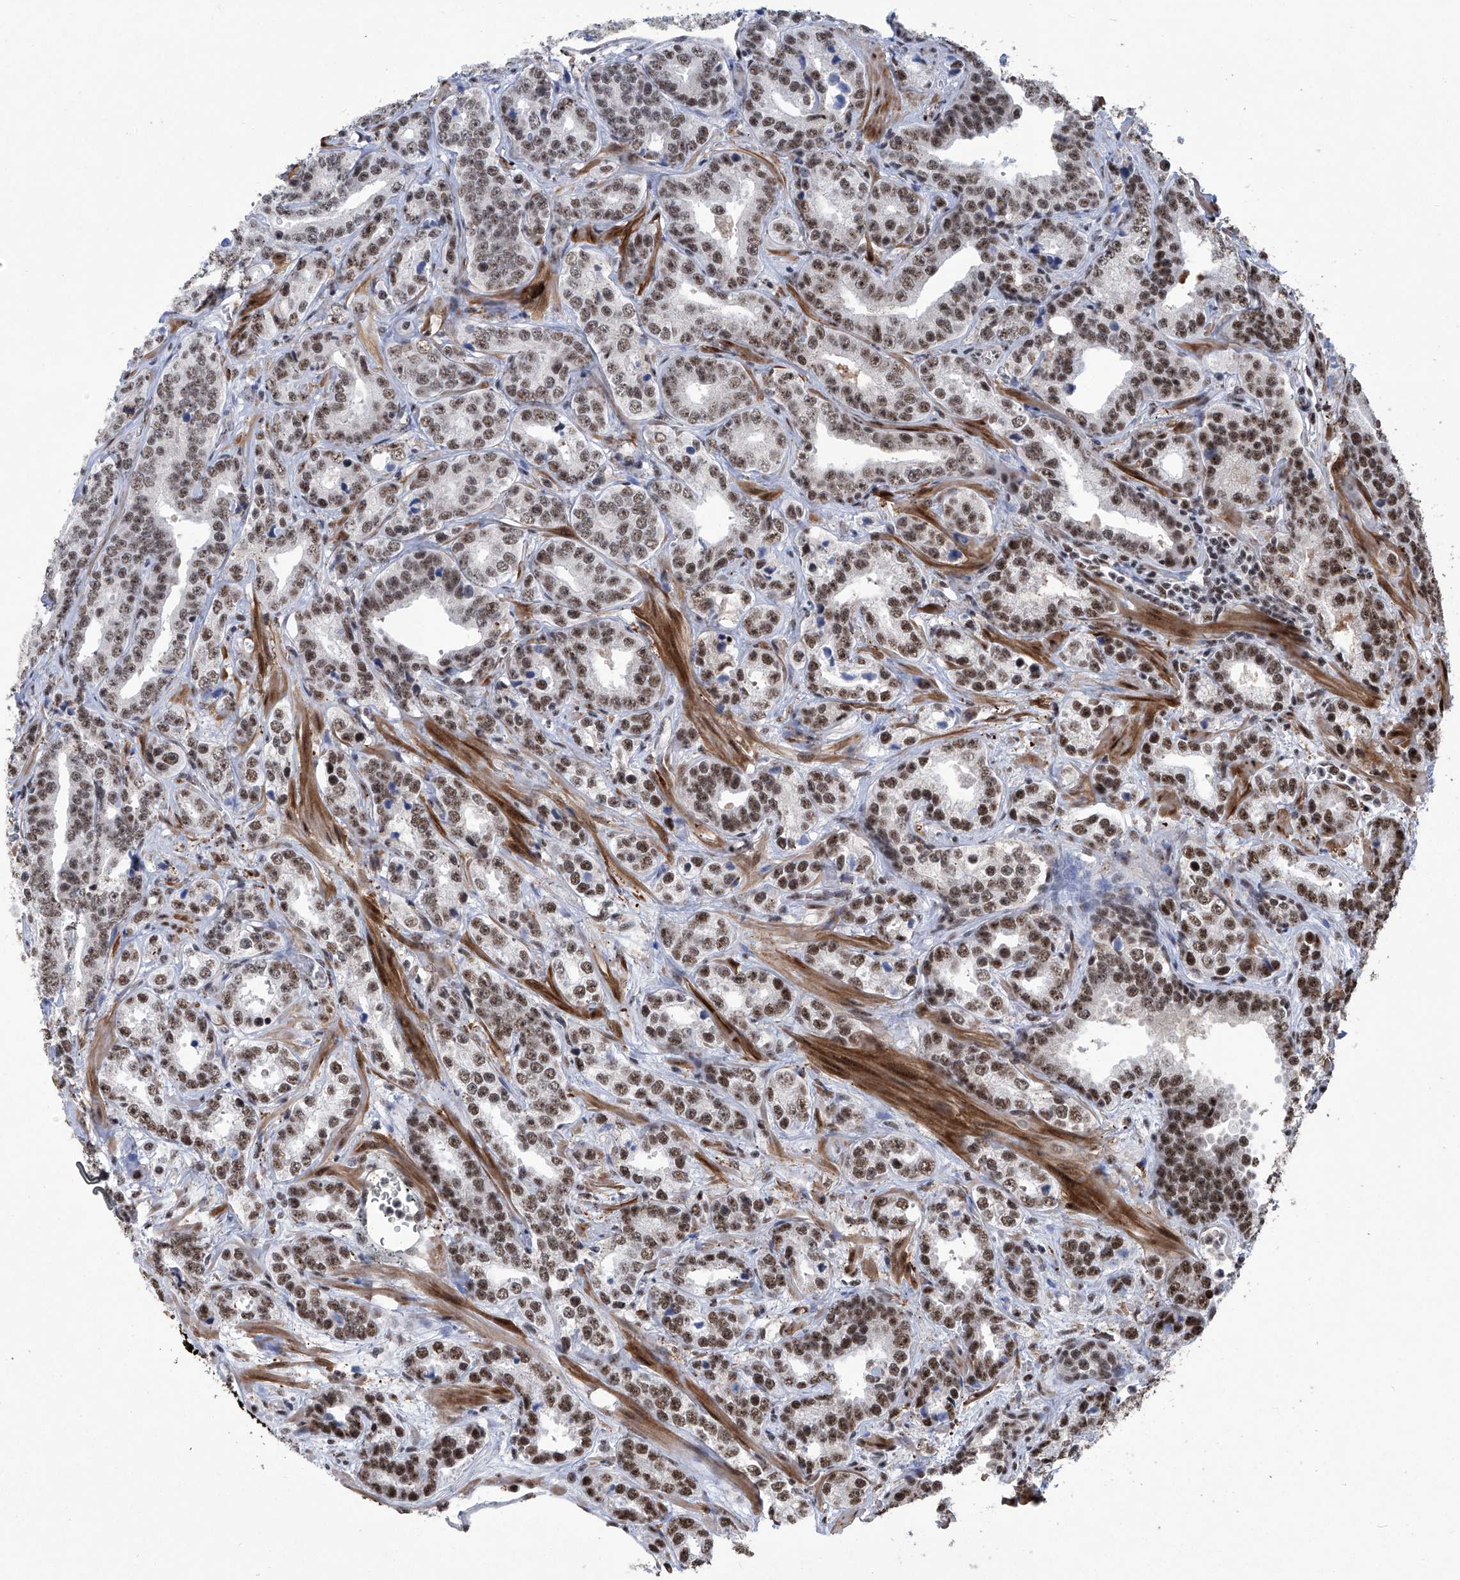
{"staining": {"intensity": "strong", "quantity": ">75%", "location": "cytoplasmic/membranous,nuclear"}, "tissue": "prostate cancer", "cell_type": "Tumor cells", "image_type": "cancer", "snomed": [{"axis": "morphology", "description": "Adenocarcinoma, High grade"}, {"axis": "topography", "description": "Prostate"}], "caption": "An IHC micrograph of neoplastic tissue is shown. Protein staining in brown shows strong cytoplasmic/membranous and nuclear positivity in prostate high-grade adenocarcinoma within tumor cells.", "gene": "FBXL4", "patient": {"sex": "male", "age": 62}}